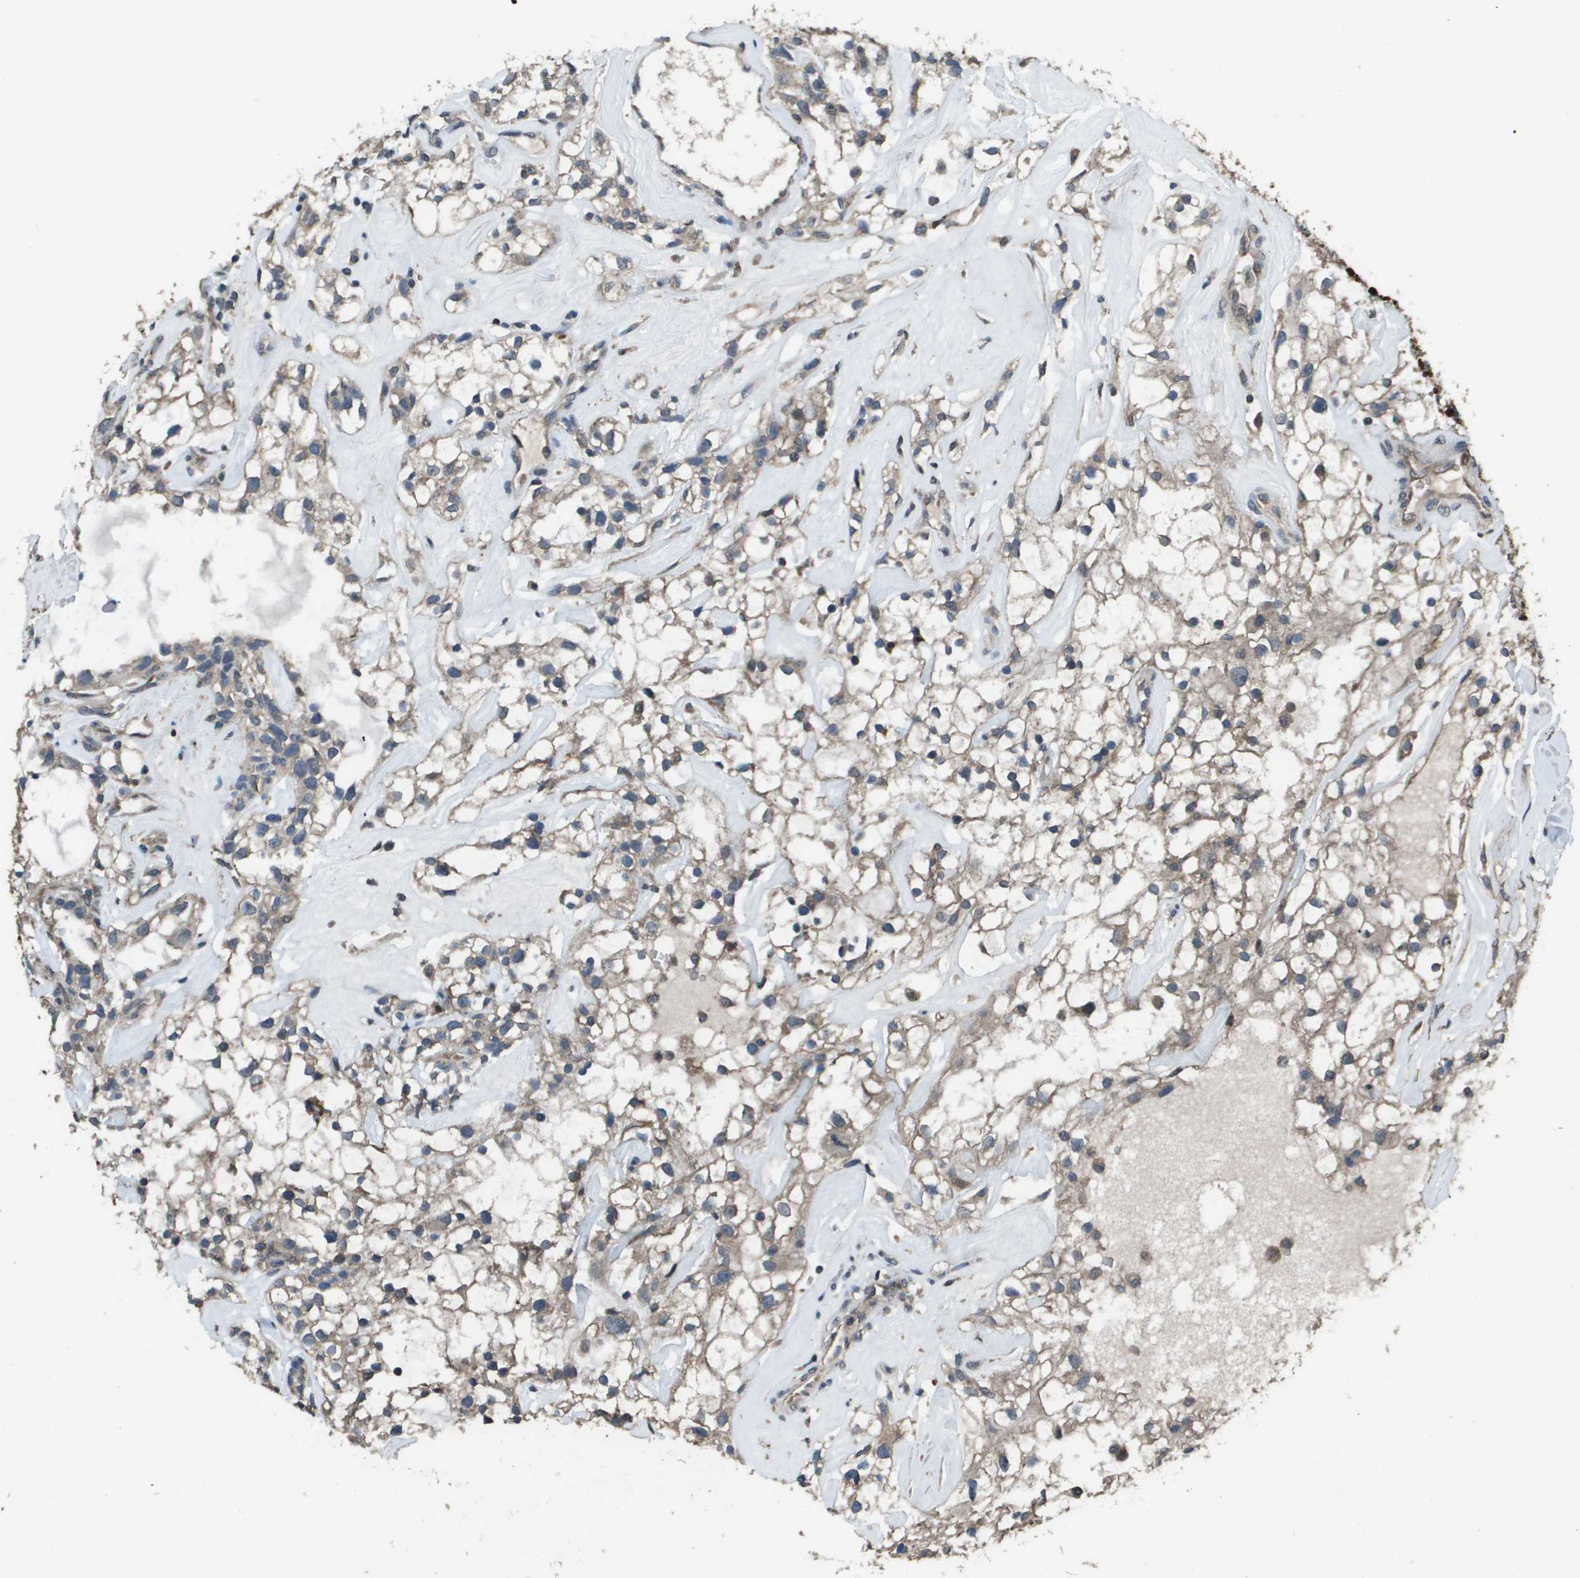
{"staining": {"intensity": "negative", "quantity": "none", "location": "none"}, "tissue": "renal cancer", "cell_type": "Tumor cells", "image_type": "cancer", "snomed": [{"axis": "morphology", "description": "Adenocarcinoma, NOS"}, {"axis": "topography", "description": "Kidney"}], "caption": "Immunohistochemistry micrograph of neoplastic tissue: renal adenocarcinoma stained with DAB (3,3'-diaminobenzidine) exhibits no significant protein staining in tumor cells. (DAB IHC visualized using brightfield microscopy, high magnification).", "gene": "GOSR2", "patient": {"sex": "female", "age": 60}}